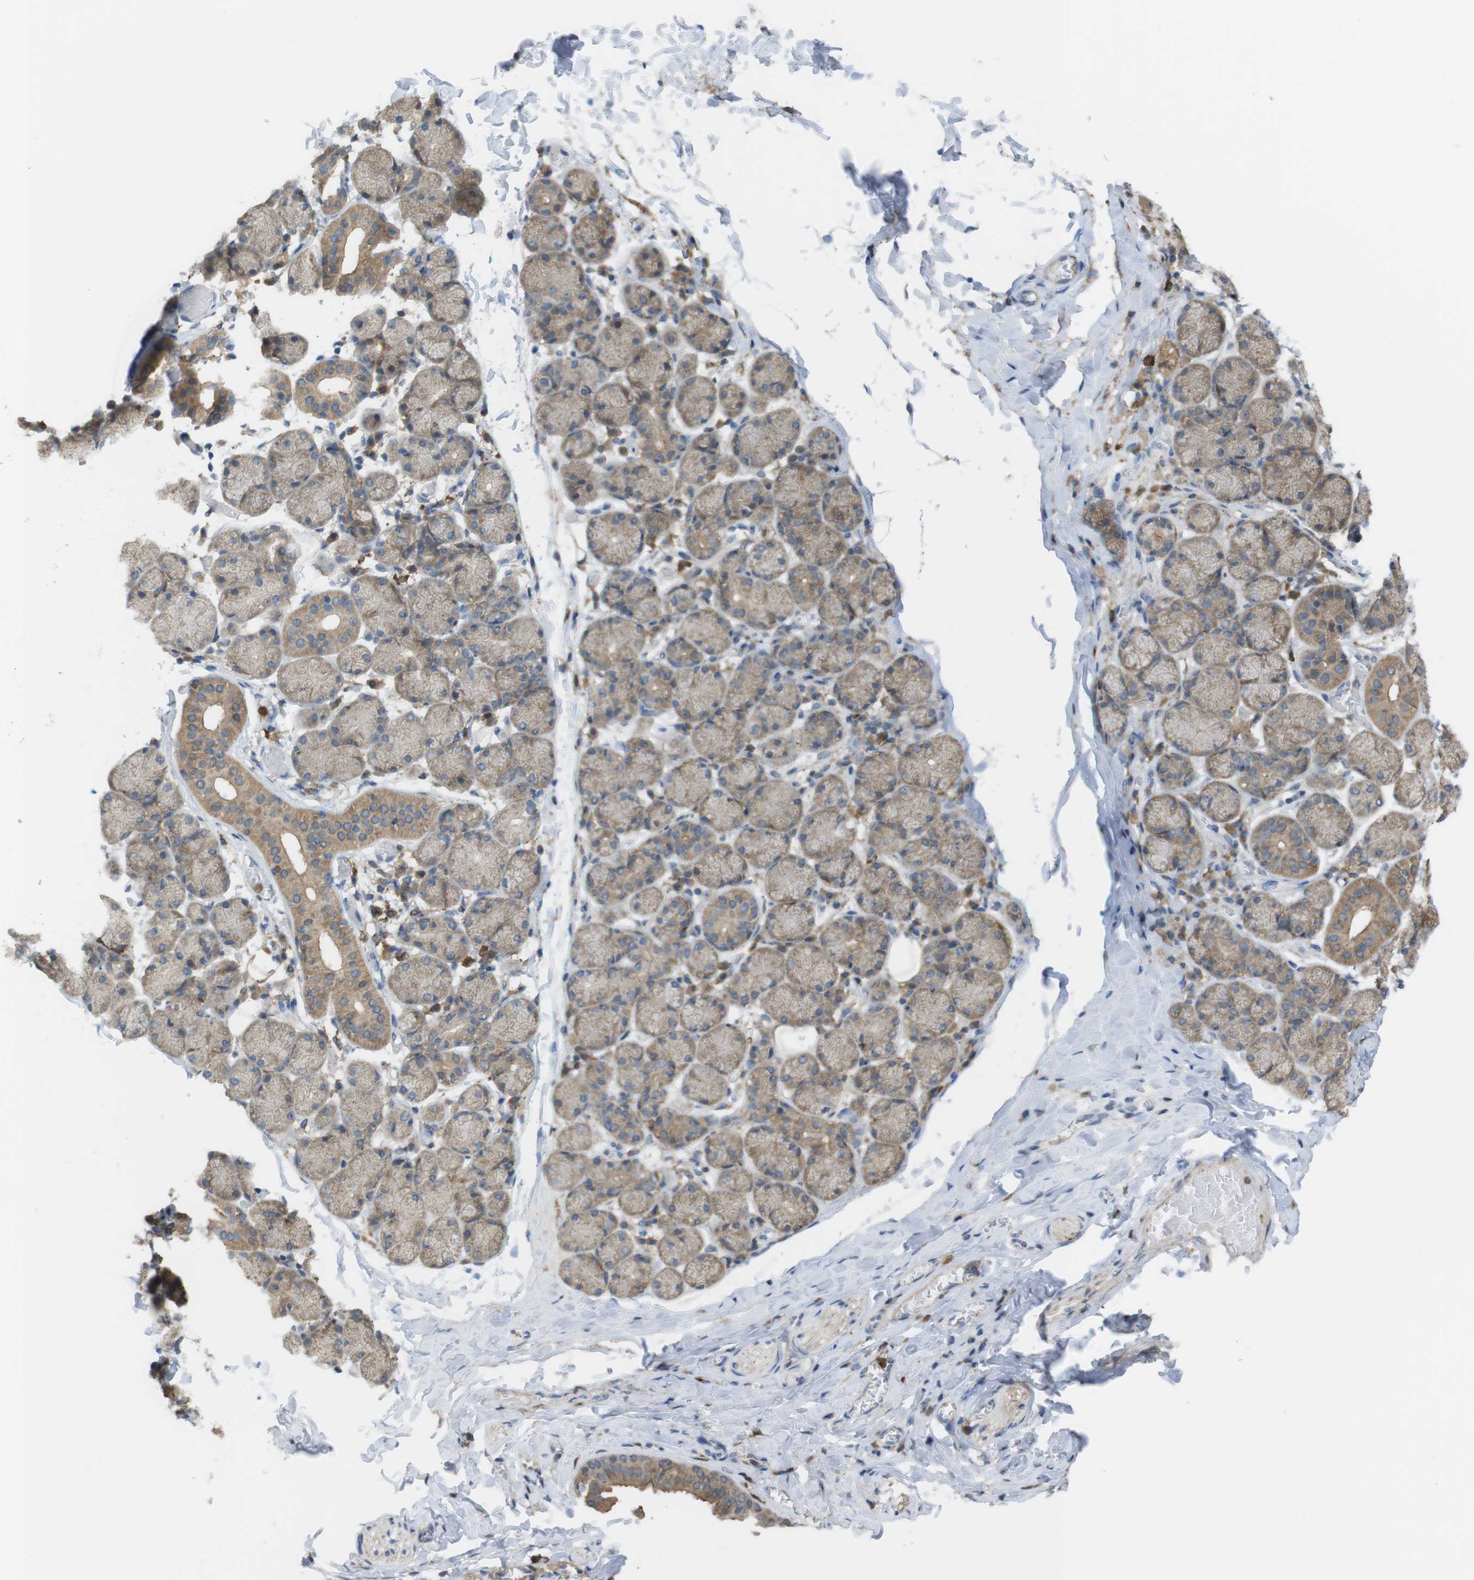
{"staining": {"intensity": "weak", "quantity": "25%-75%", "location": "cytoplasmic/membranous"}, "tissue": "salivary gland", "cell_type": "Glandular cells", "image_type": "normal", "snomed": [{"axis": "morphology", "description": "Normal tissue, NOS"}, {"axis": "topography", "description": "Salivary gland"}], "caption": "Protein expression analysis of normal human salivary gland reveals weak cytoplasmic/membranous staining in approximately 25%-75% of glandular cells.", "gene": "PRKCD", "patient": {"sex": "female", "age": 24}}